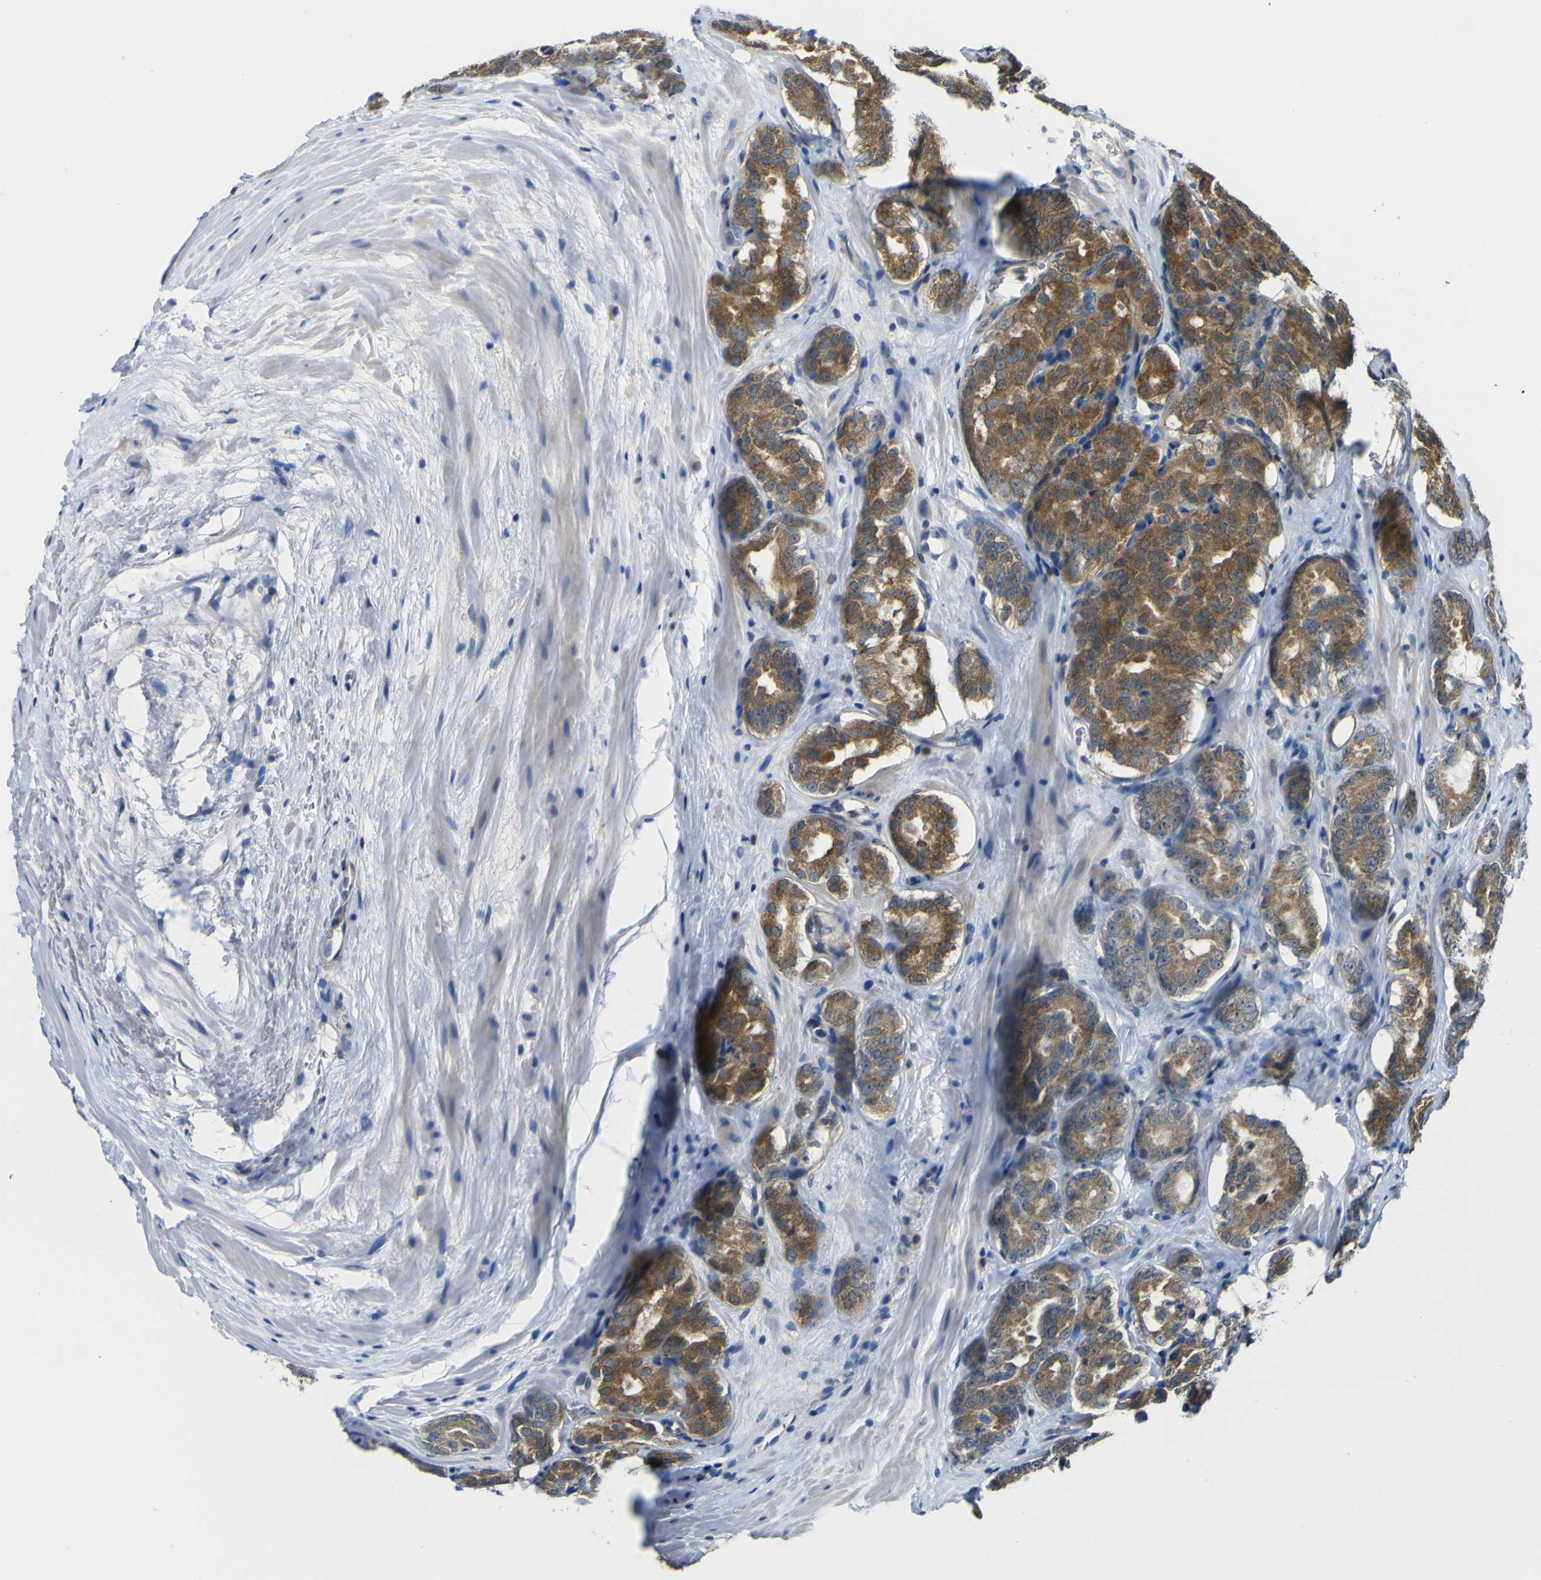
{"staining": {"intensity": "strong", "quantity": ">75%", "location": "cytoplasmic/membranous"}, "tissue": "prostate cancer", "cell_type": "Tumor cells", "image_type": "cancer", "snomed": [{"axis": "morphology", "description": "Adenocarcinoma, High grade"}, {"axis": "topography", "description": "Prostate"}], "caption": "Strong cytoplasmic/membranous staining is present in approximately >75% of tumor cells in prostate adenocarcinoma (high-grade).", "gene": "EML2", "patient": {"sex": "male", "age": 64}}